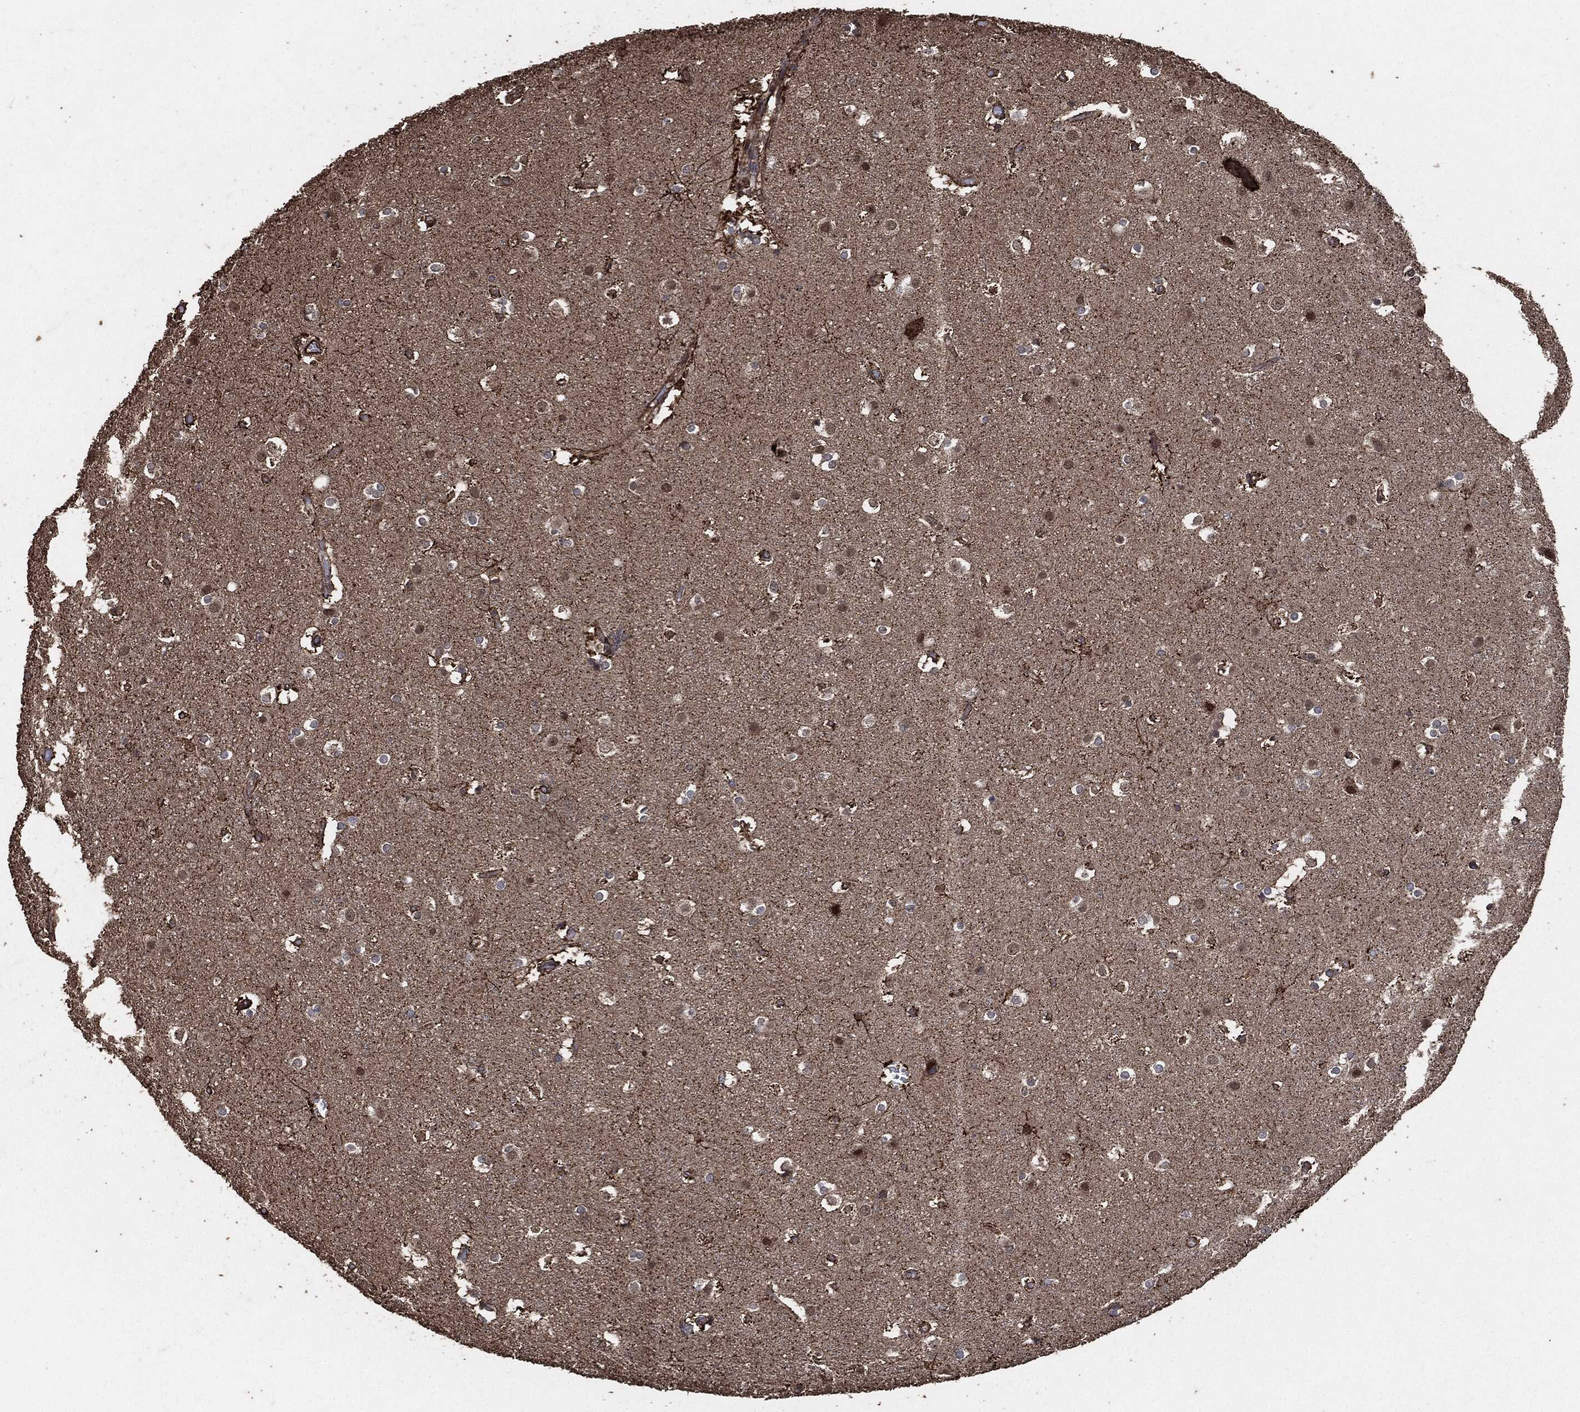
{"staining": {"intensity": "strong", "quantity": ">75%", "location": "cytoplasmic/membranous"}, "tissue": "cerebral cortex", "cell_type": "Endothelial cells", "image_type": "normal", "snomed": [{"axis": "morphology", "description": "Normal tissue, NOS"}, {"axis": "topography", "description": "Cerebral cortex"}], "caption": "Cerebral cortex stained with immunohistochemistry (IHC) exhibits strong cytoplasmic/membranous expression in about >75% of endothelial cells.", "gene": "EGFR", "patient": {"sex": "female", "age": 52}}